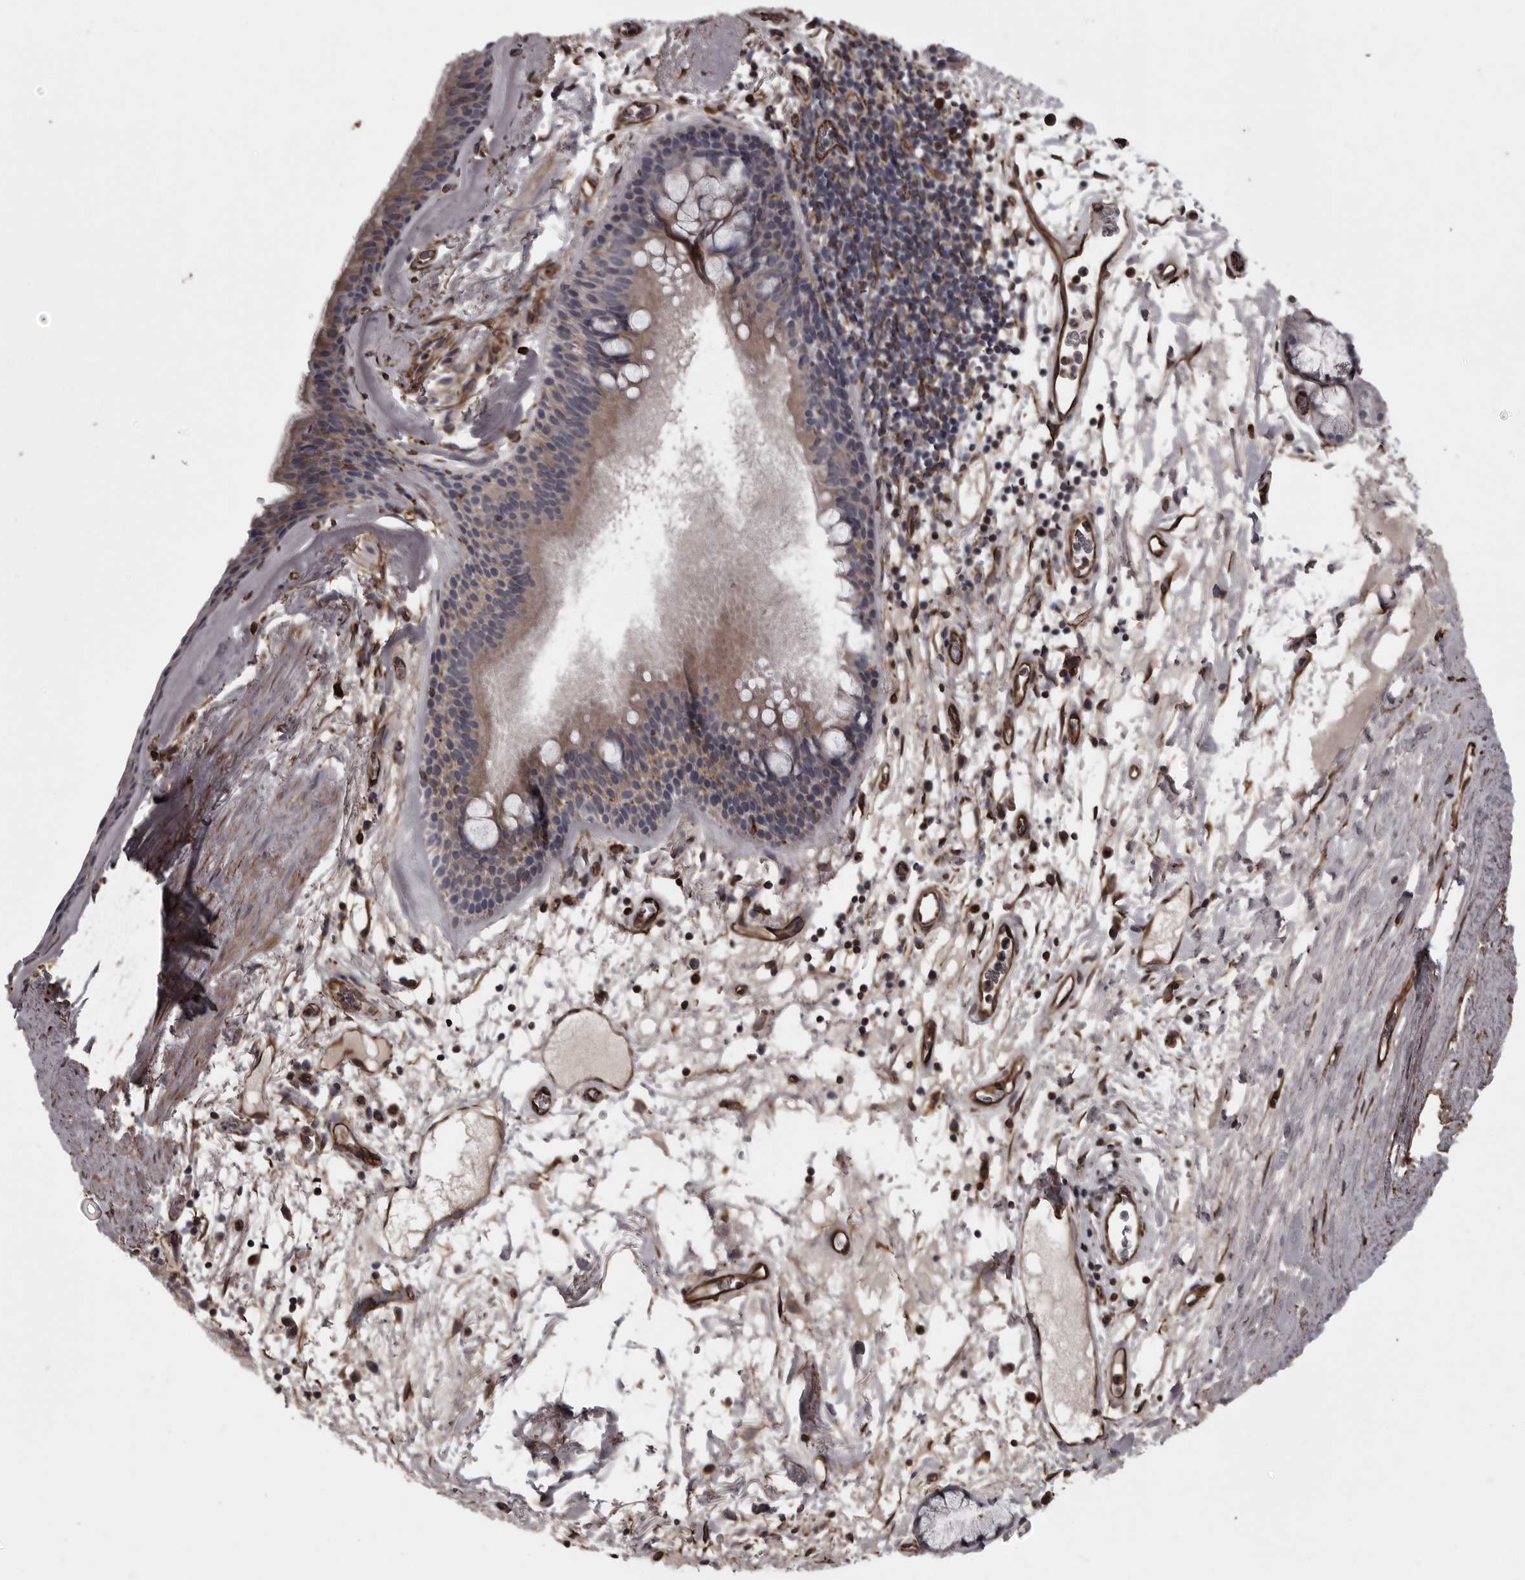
{"staining": {"intensity": "weak", "quantity": "25%-75%", "location": "cytoplasmic/membranous"}, "tissue": "bronchus", "cell_type": "Respiratory epithelial cells", "image_type": "normal", "snomed": [{"axis": "morphology", "description": "Normal tissue, NOS"}, {"axis": "topography", "description": "Cartilage tissue"}], "caption": "This is a photomicrograph of immunohistochemistry (IHC) staining of unremarkable bronchus, which shows weak expression in the cytoplasmic/membranous of respiratory epithelial cells.", "gene": "FAAP100", "patient": {"sex": "female", "age": 63}}